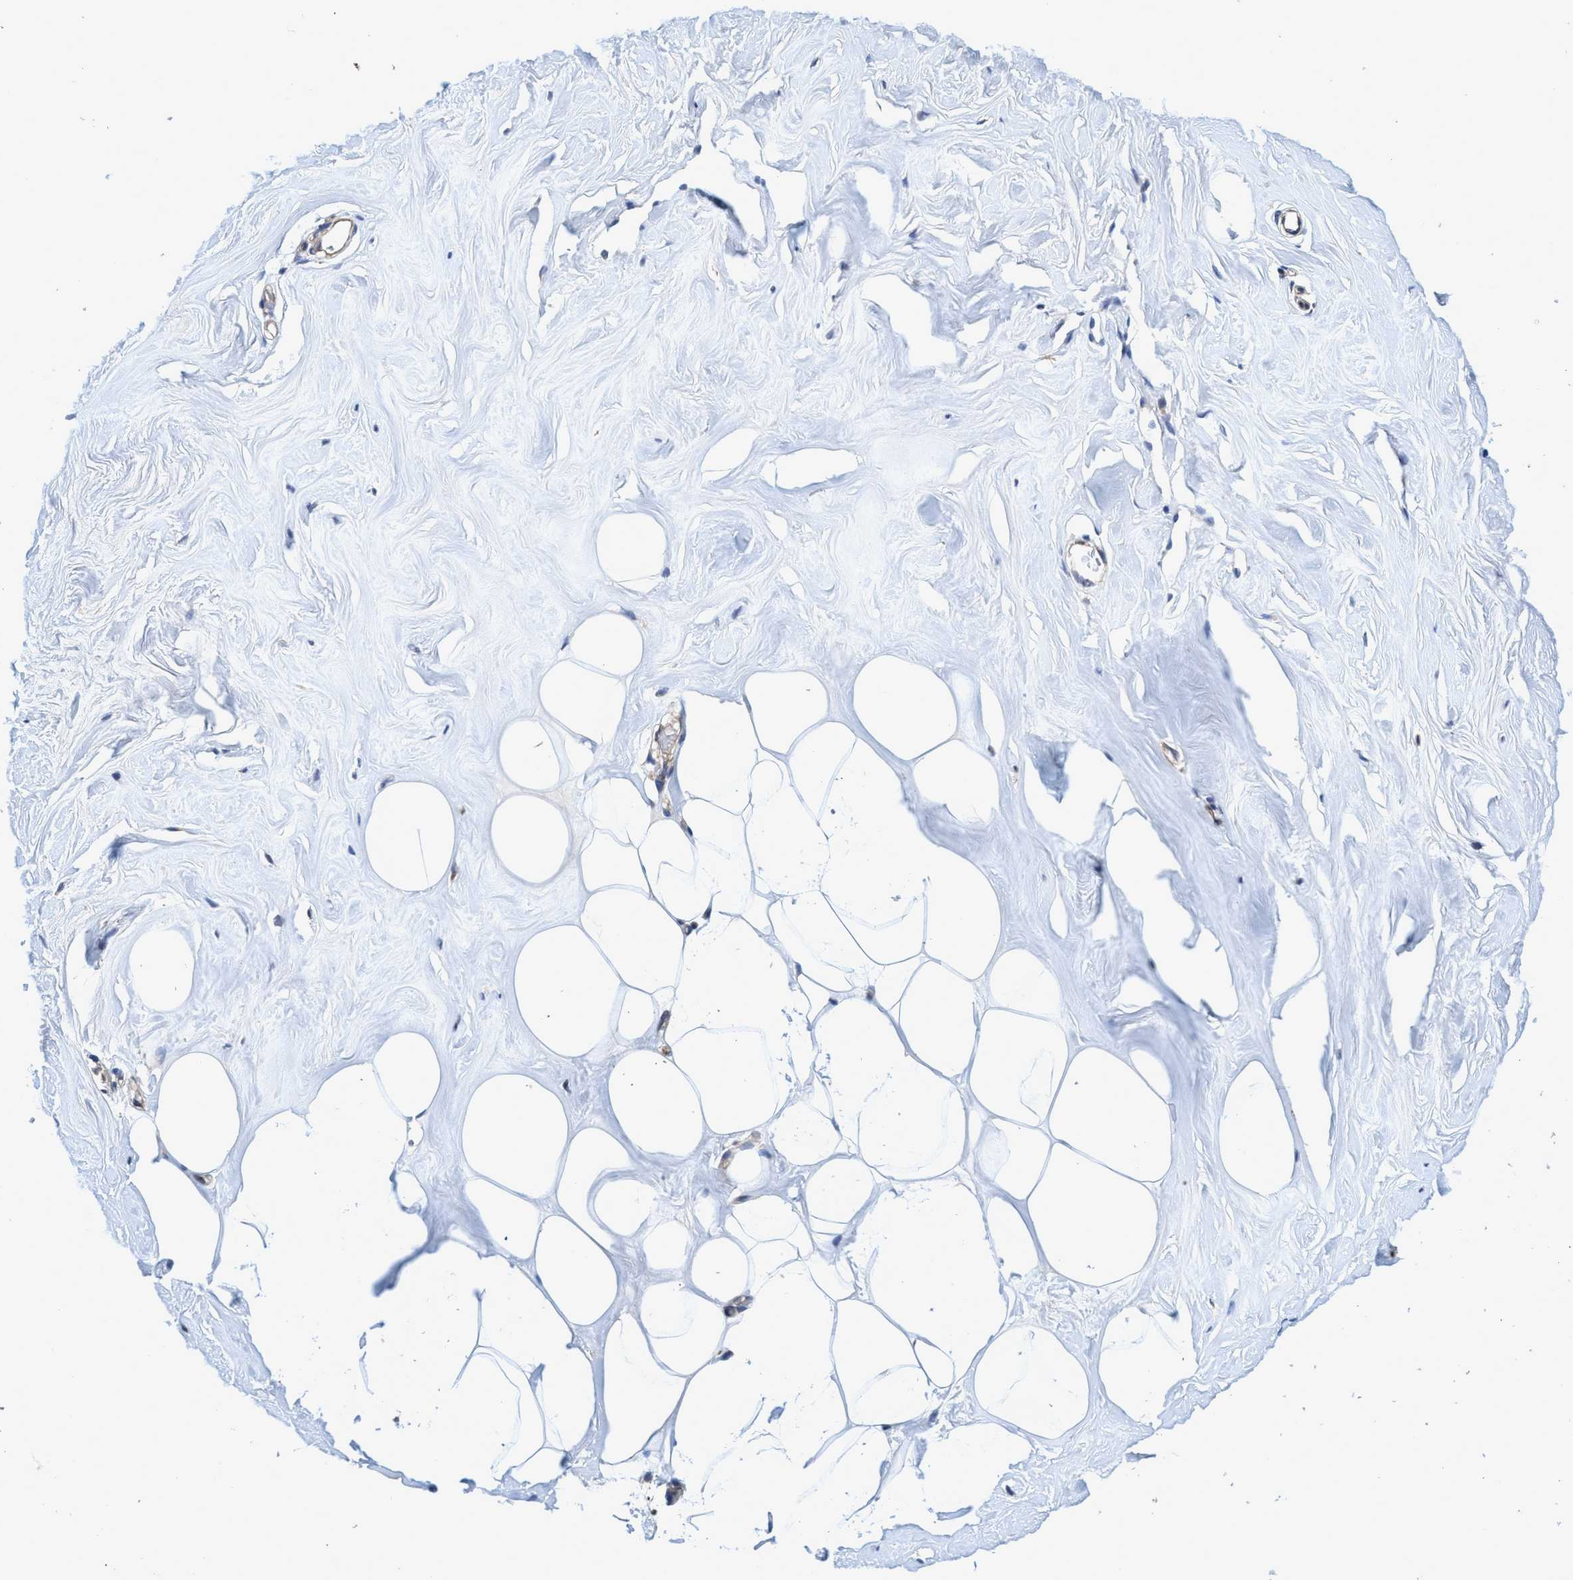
{"staining": {"intensity": "moderate", "quantity": "<25%", "location": "cytoplasmic/membranous"}, "tissue": "adipose tissue", "cell_type": "Adipocytes", "image_type": "normal", "snomed": [{"axis": "morphology", "description": "Normal tissue, NOS"}, {"axis": "morphology", "description": "Fibrosis, NOS"}, {"axis": "topography", "description": "Breast"}, {"axis": "topography", "description": "Adipose tissue"}], "caption": "Immunohistochemical staining of benign human adipose tissue demonstrates low levels of moderate cytoplasmic/membranous expression in about <25% of adipocytes. The staining is performed using DAB (3,3'-diaminobenzidine) brown chromogen to label protein expression. The nuclei are counter-stained blue using hematoxylin.", "gene": "CALCOCO2", "patient": {"sex": "female", "age": 39}}